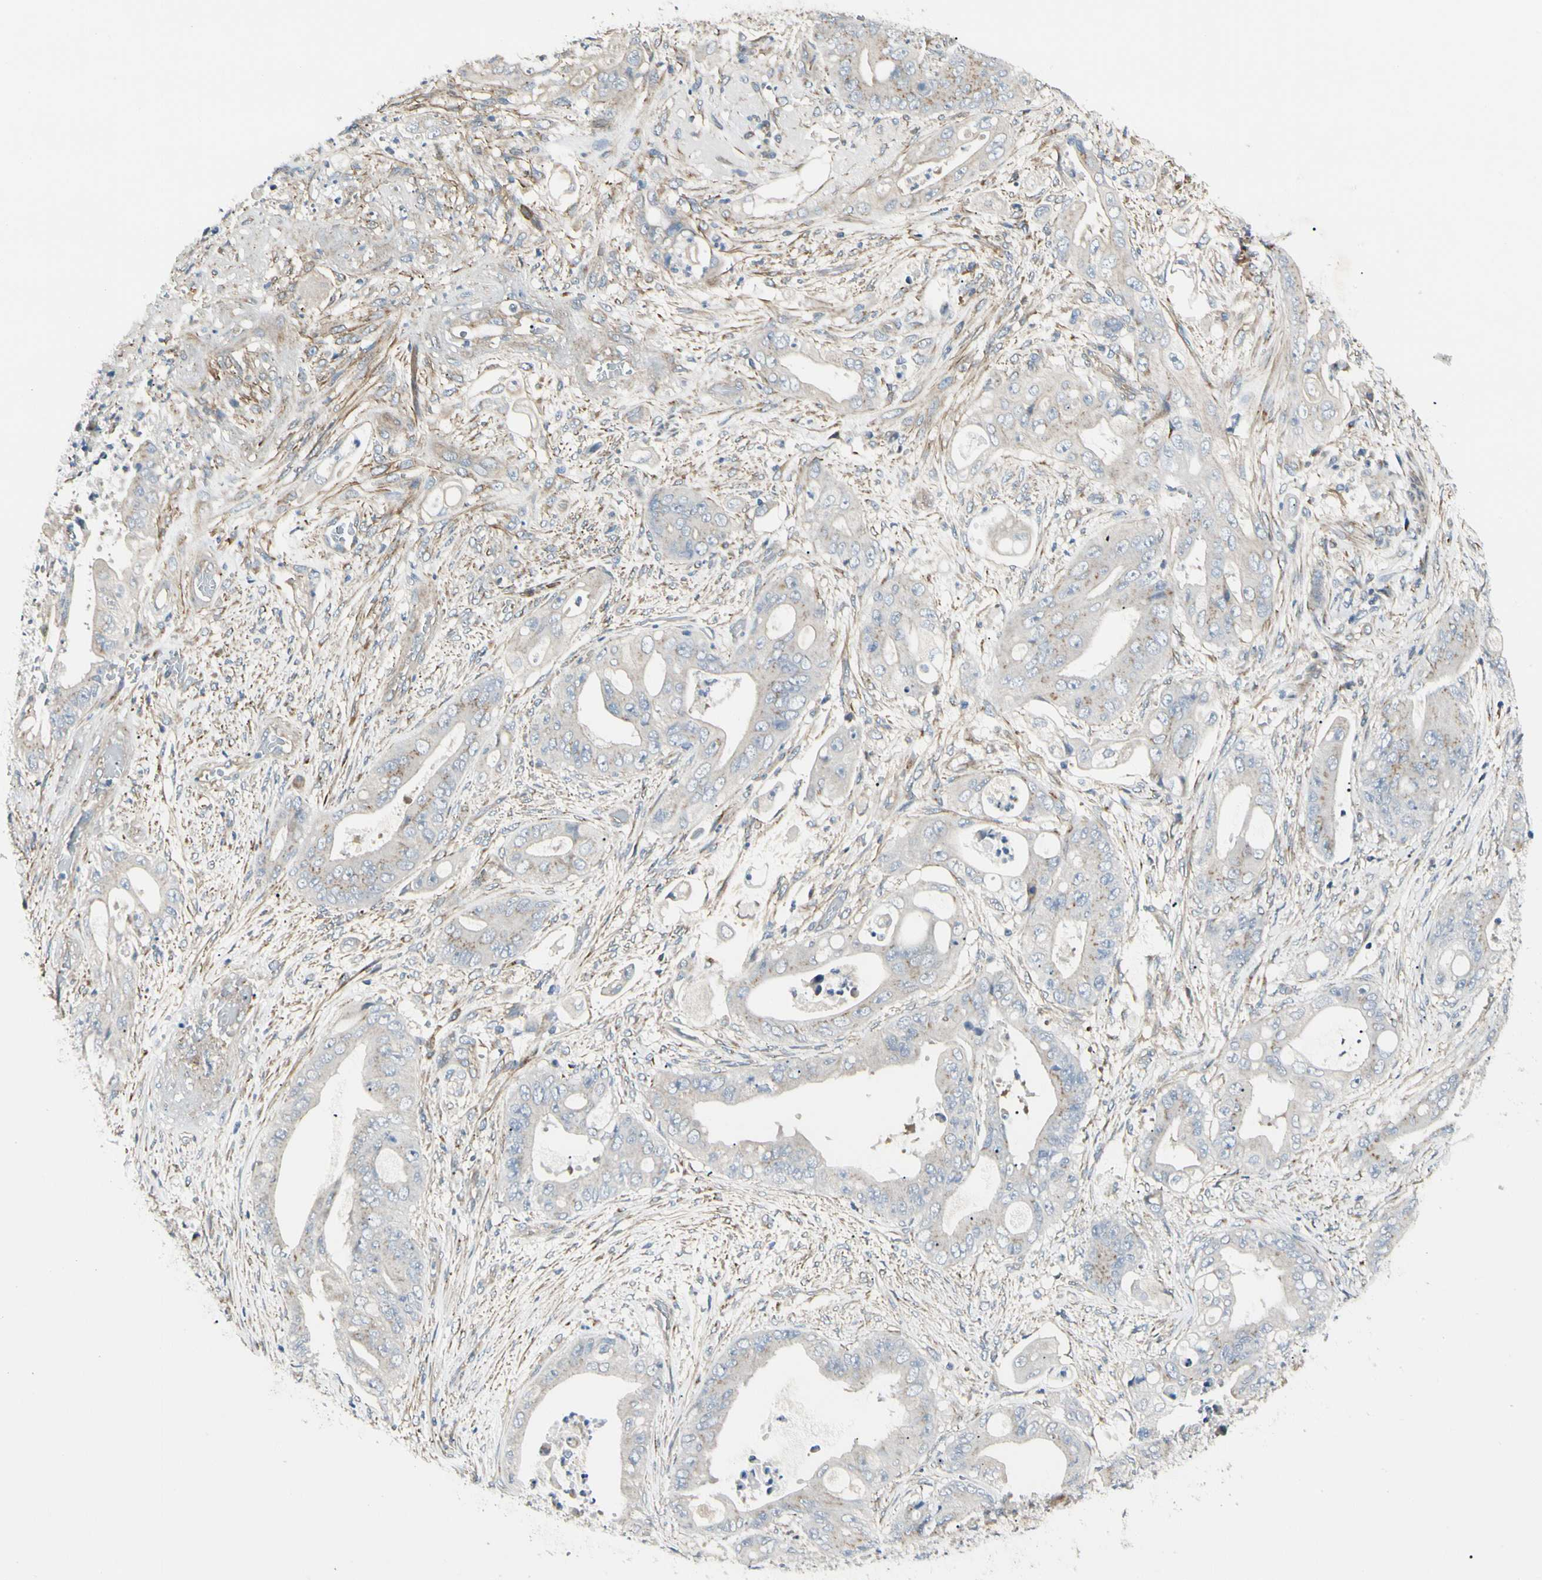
{"staining": {"intensity": "weak", "quantity": "<25%", "location": "cytoplasmic/membranous"}, "tissue": "stomach cancer", "cell_type": "Tumor cells", "image_type": "cancer", "snomed": [{"axis": "morphology", "description": "Adenocarcinoma, NOS"}, {"axis": "topography", "description": "Stomach"}], "caption": "High power microscopy photomicrograph of an immunohistochemistry (IHC) image of stomach cancer, revealing no significant expression in tumor cells.", "gene": "ABCA3", "patient": {"sex": "female", "age": 73}}